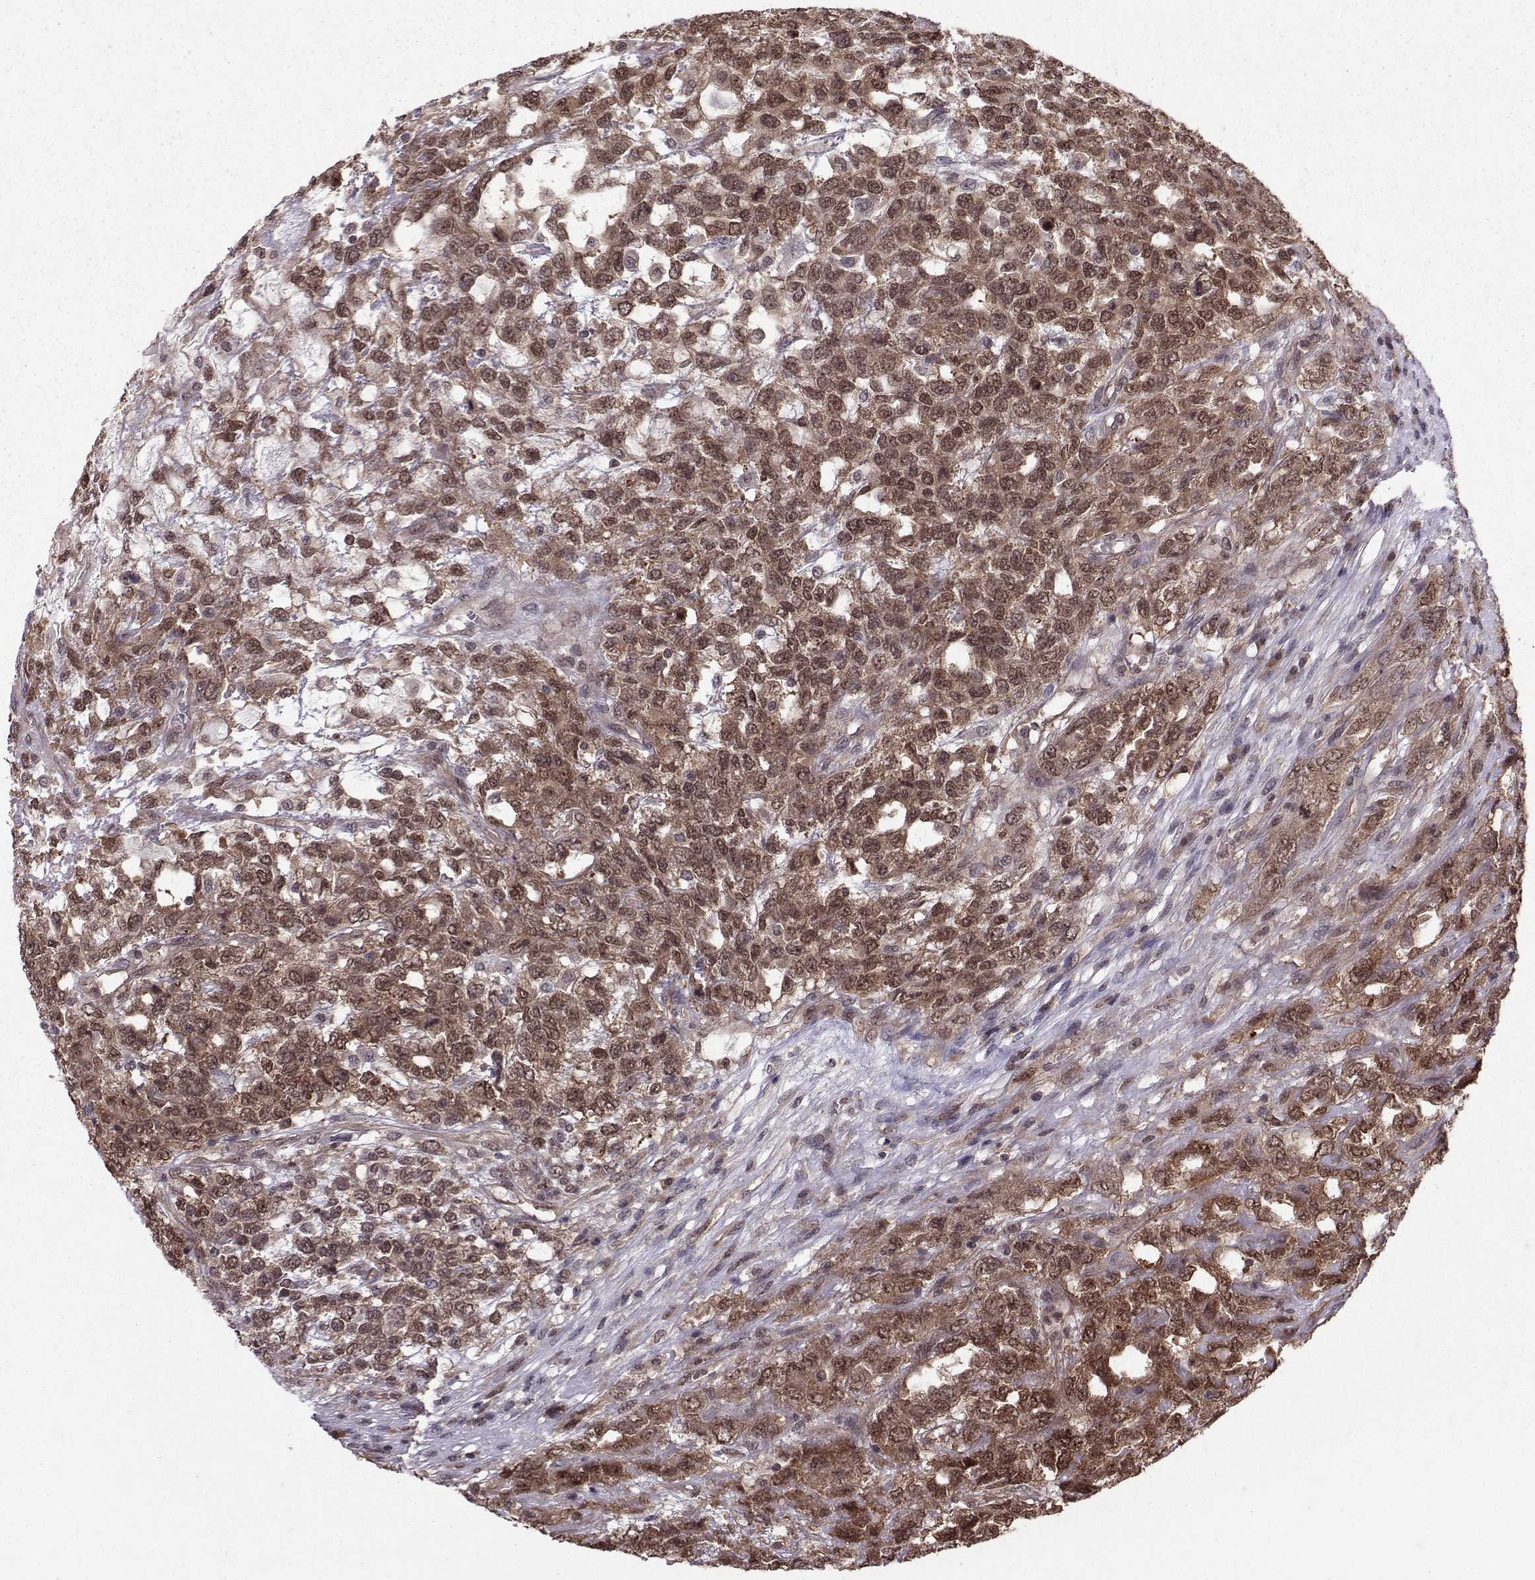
{"staining": {"intensity": "moderate", "quantity": ">75%", "location": "cytoplasmic/membranous,nuclear"}, "tissue": "testis cancer", "cell_type": "Tumor cells", "image_type": "cancer", "snomed": [{"axis": "morphology", "description": "Seminoma, NOS"}, {"axis": "topography", "description": "Testis"}], "caption": "Testis cancer stained with immunohistochemistry reveals moderate cytoplasmic/membranous and nuclear staining in approximately >75% of tumor cells.", "gene": "PPP2R2A", "patient": {"sex": "male", "age": 52}}